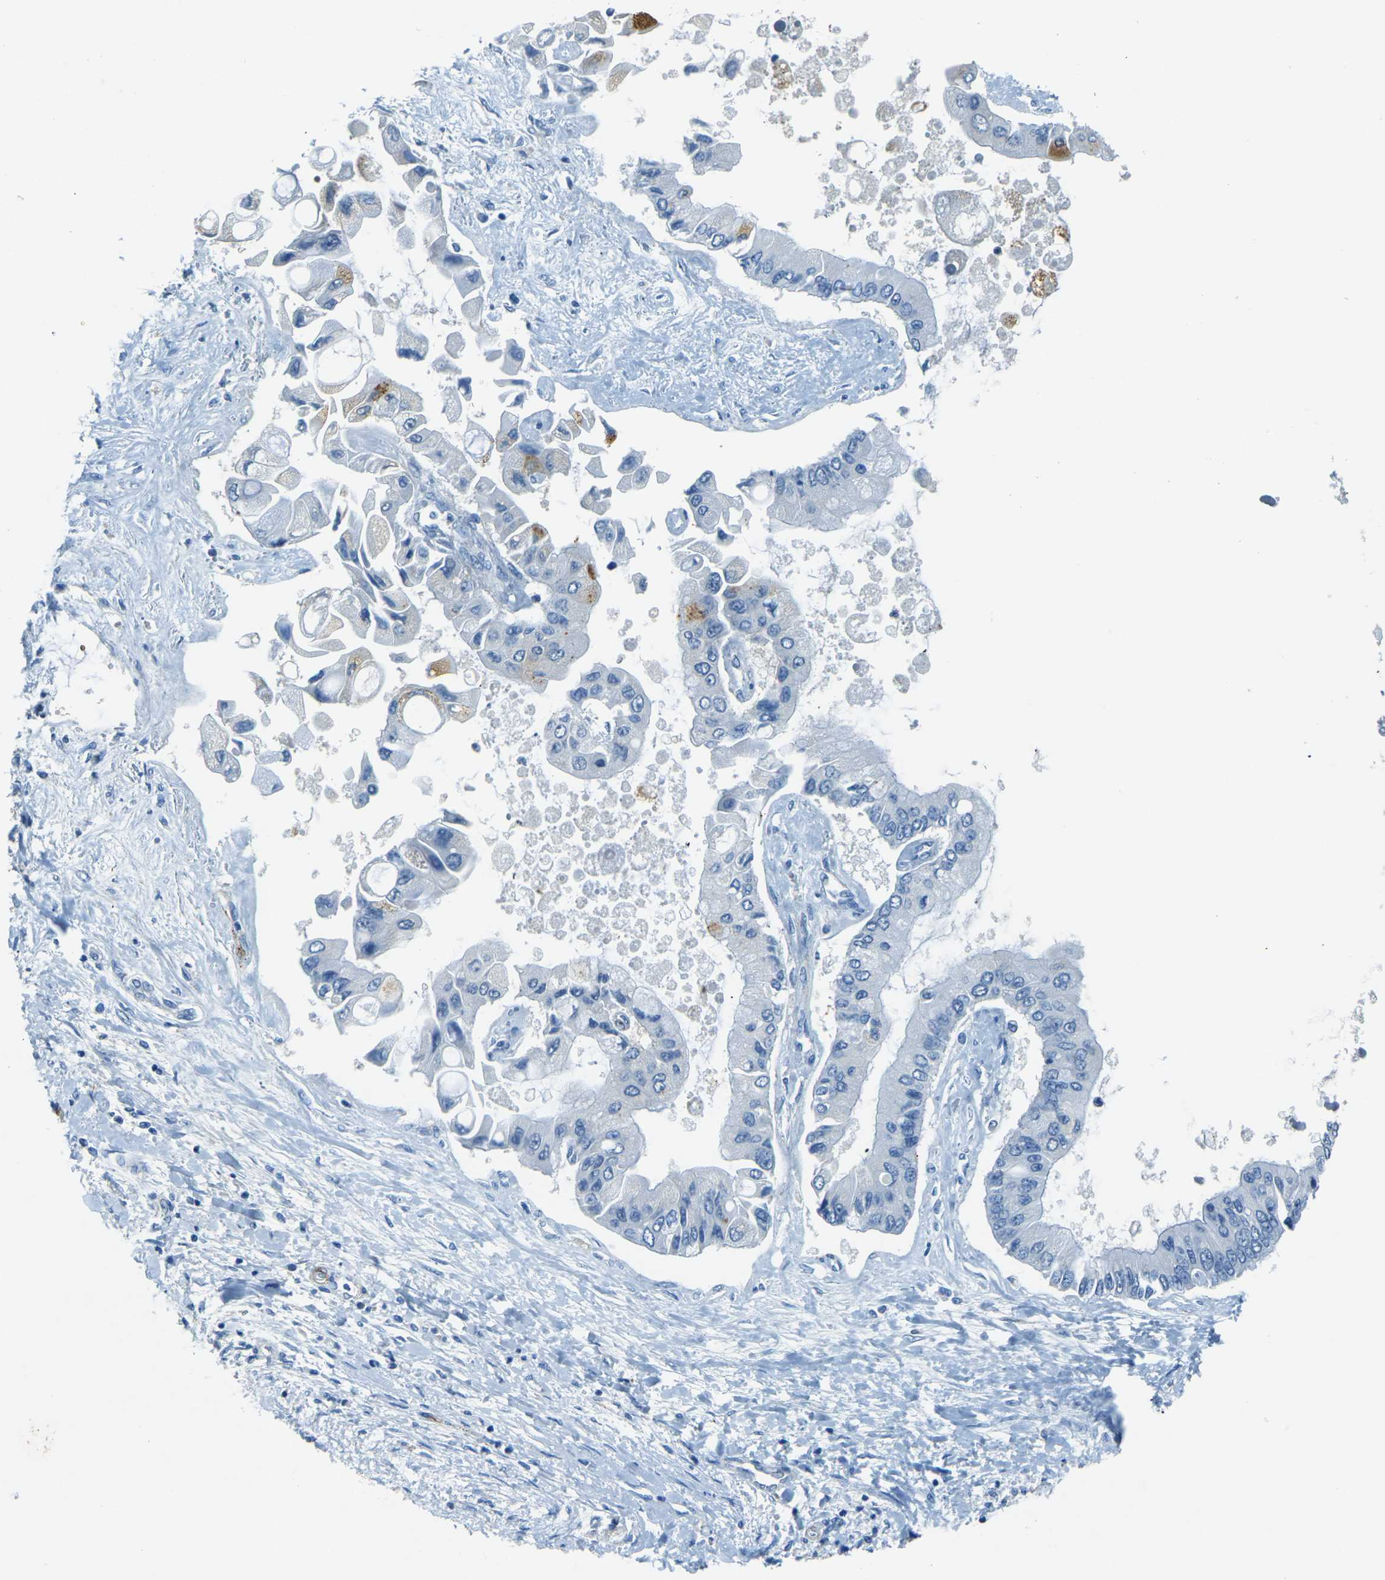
{"staining": {"intensity": "negative", "quantity": "none", "location": "none"}, "tissue": "liver cancer", "cell_type": "Tumor cells", "image_type": "cancer", "snomed": [{"axis": "morphology", "description": "Cholangiocarcinoma"}, {"axis": "topography", "description": "Liver"}], "caption": "An IHC histopathology image of cholangiocarcinoma (liver) is shown. There is no staining in tumor cells of cholangiocarcinoma (liver).", "gene": "SORT1", "patient": {"sex": "male", "age": 50}}